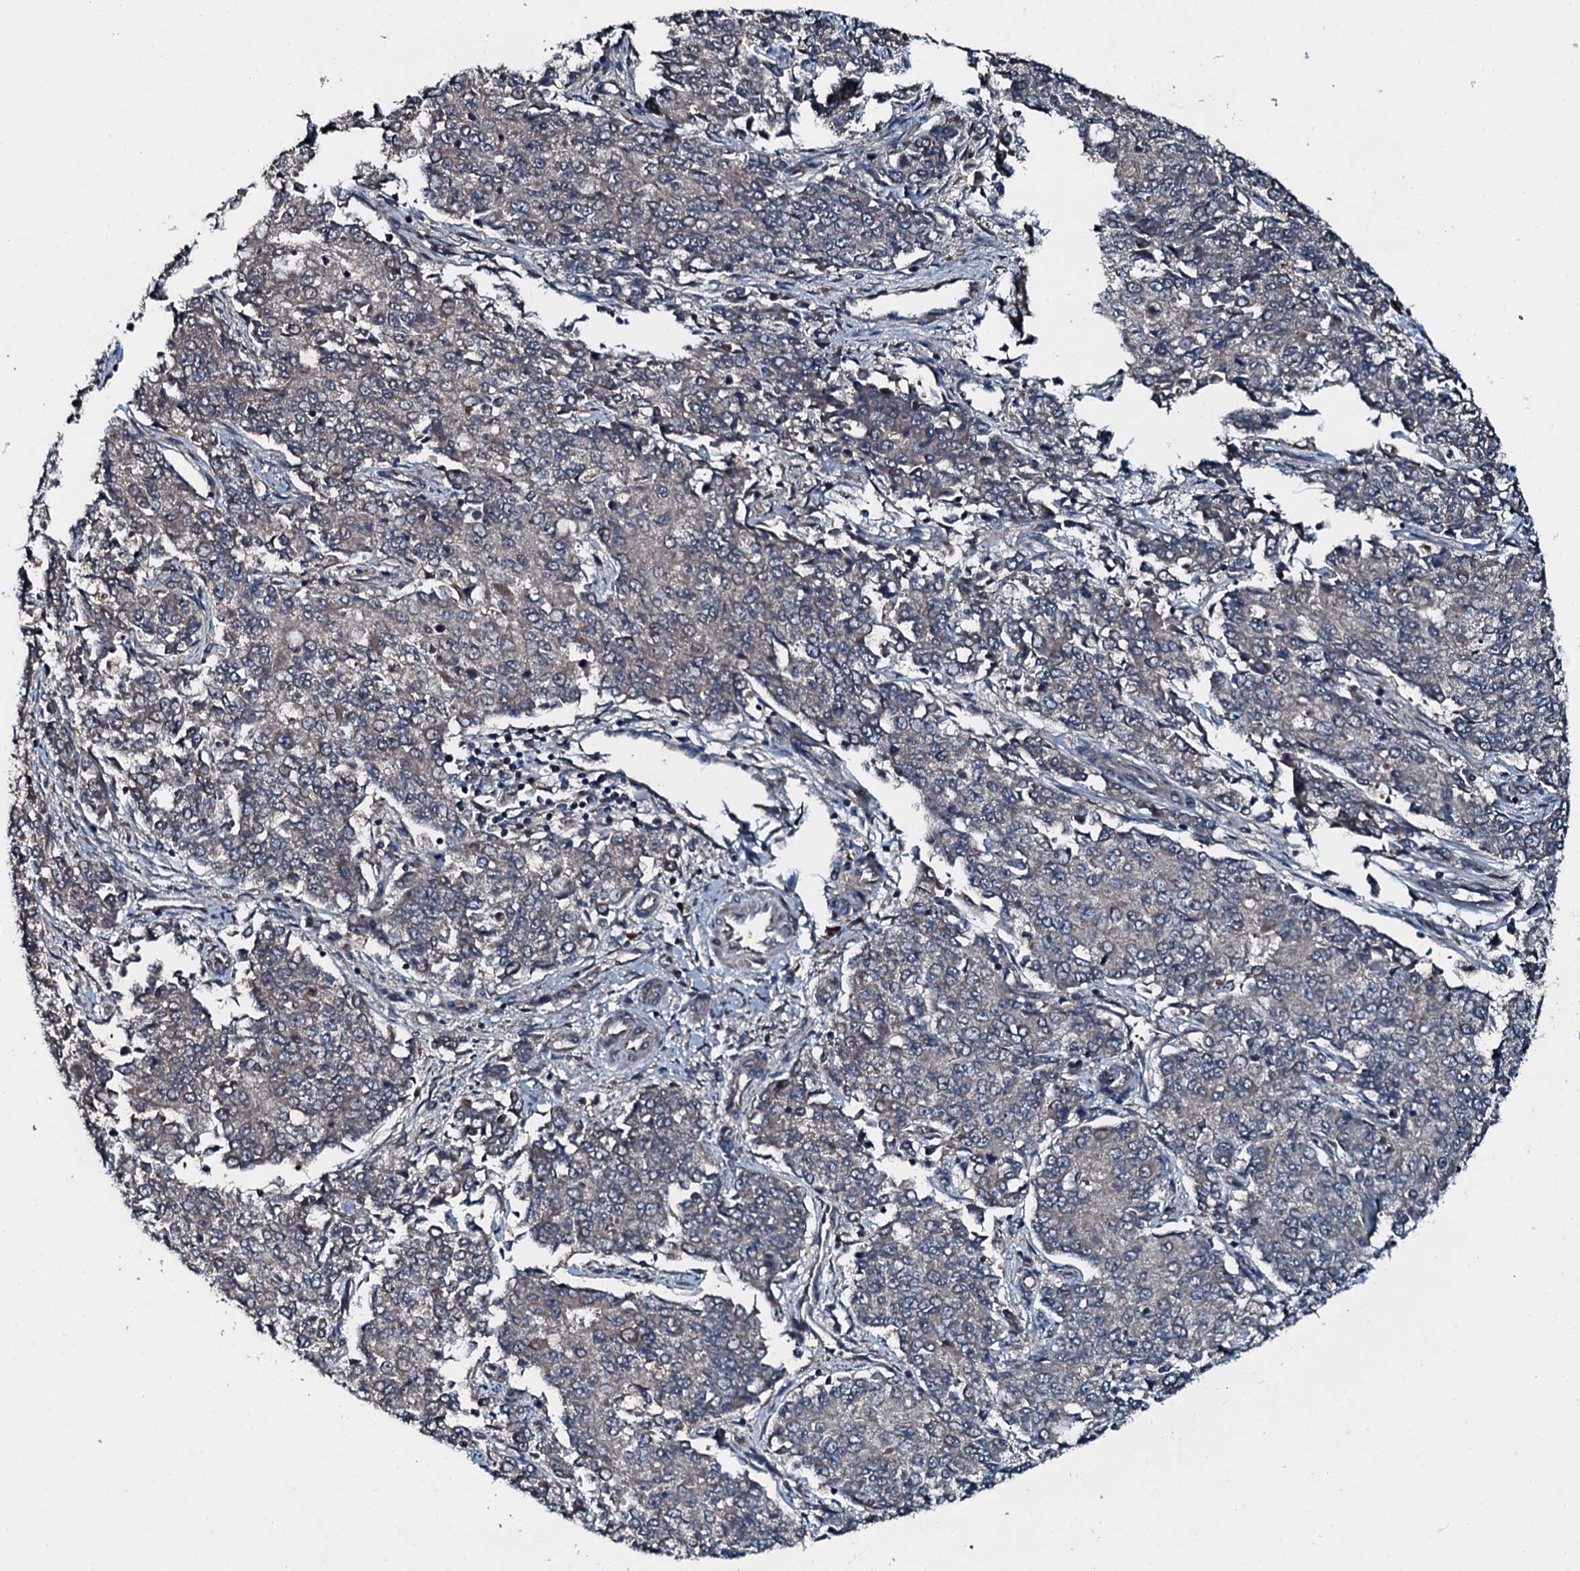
{"staining": {"intensity": "weak", "quantity": "25%-75%", "location": "cytoplasmic/membranous"}, "tissue": "endometrial cancer", "cell_type": "Tumor cells", "image_type": "cancer", "snomed": [{"axis": "morphology", "description": "Adenocarcinoma, NOS"}, {"axis": "topography", "description": "Endometrium"}], "caption": "Brown immunohistochemical staining in endometrial cancer reveals weak cytoplasmic/membranous positivity in approximately 25%-75% of tumor cells.", "gene": "AARS1", "patient": {"sex": "female", "age": 50}}